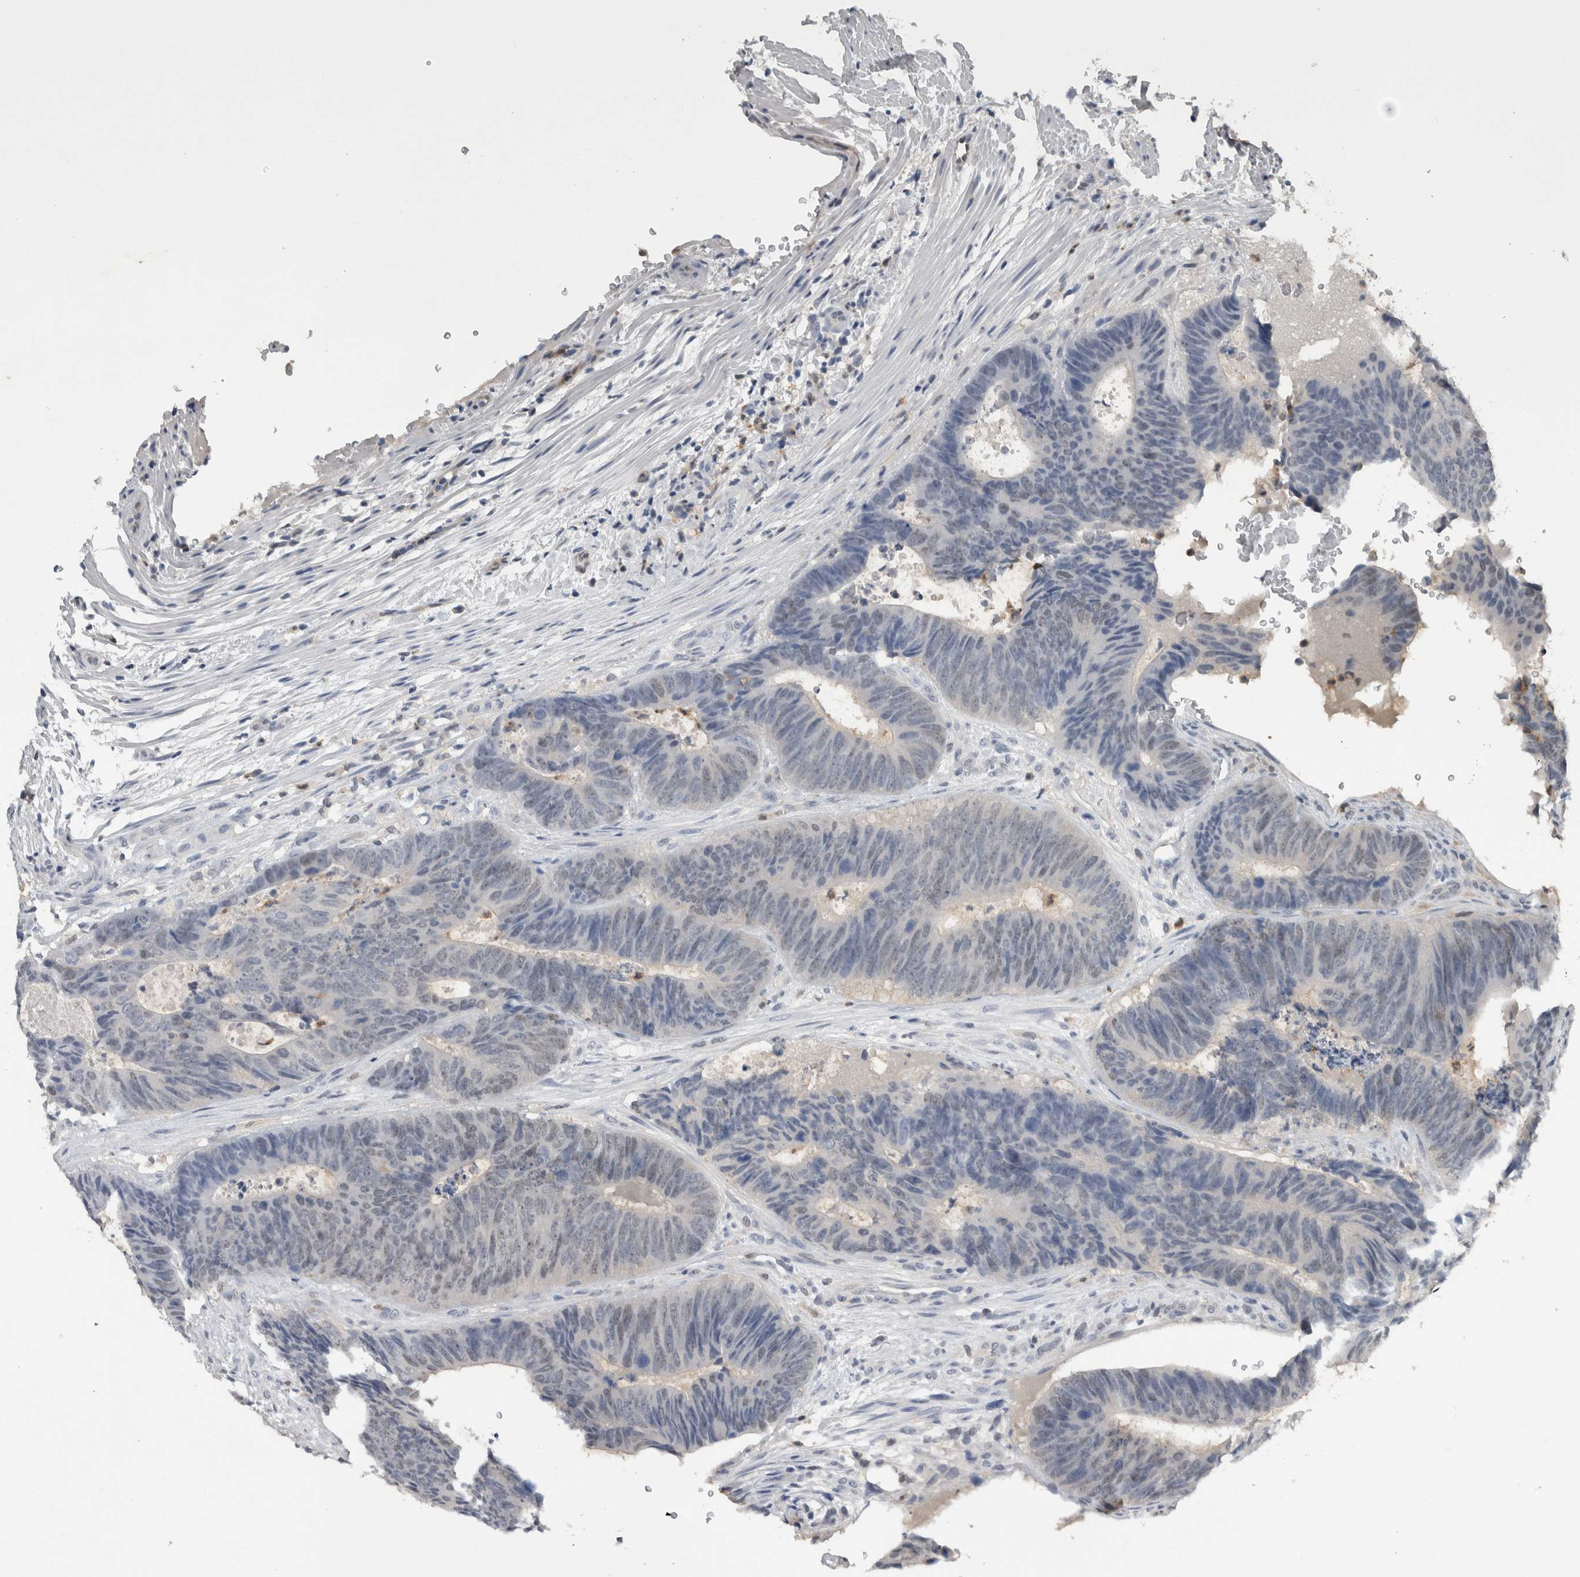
{"staining": {"intensity": "negative", "quantity": "none", "location": "none"}, "tissue": "colorectal cancer", "cell_type": "Tumor cells", "image_type": "cancer", "snomed": [{"axis": "morphology", "description": "Adenocarcinoma, NOS"}, {"axis": "topography", "description": "Colon"}], "caption": "IHC micrograph of adenocarcinoma (colorectal) stained for a protein (brown), which shows no positivity in tumor cells.", "gene": "NAPRT", "patient": {"sex": "male", "age": 56}}